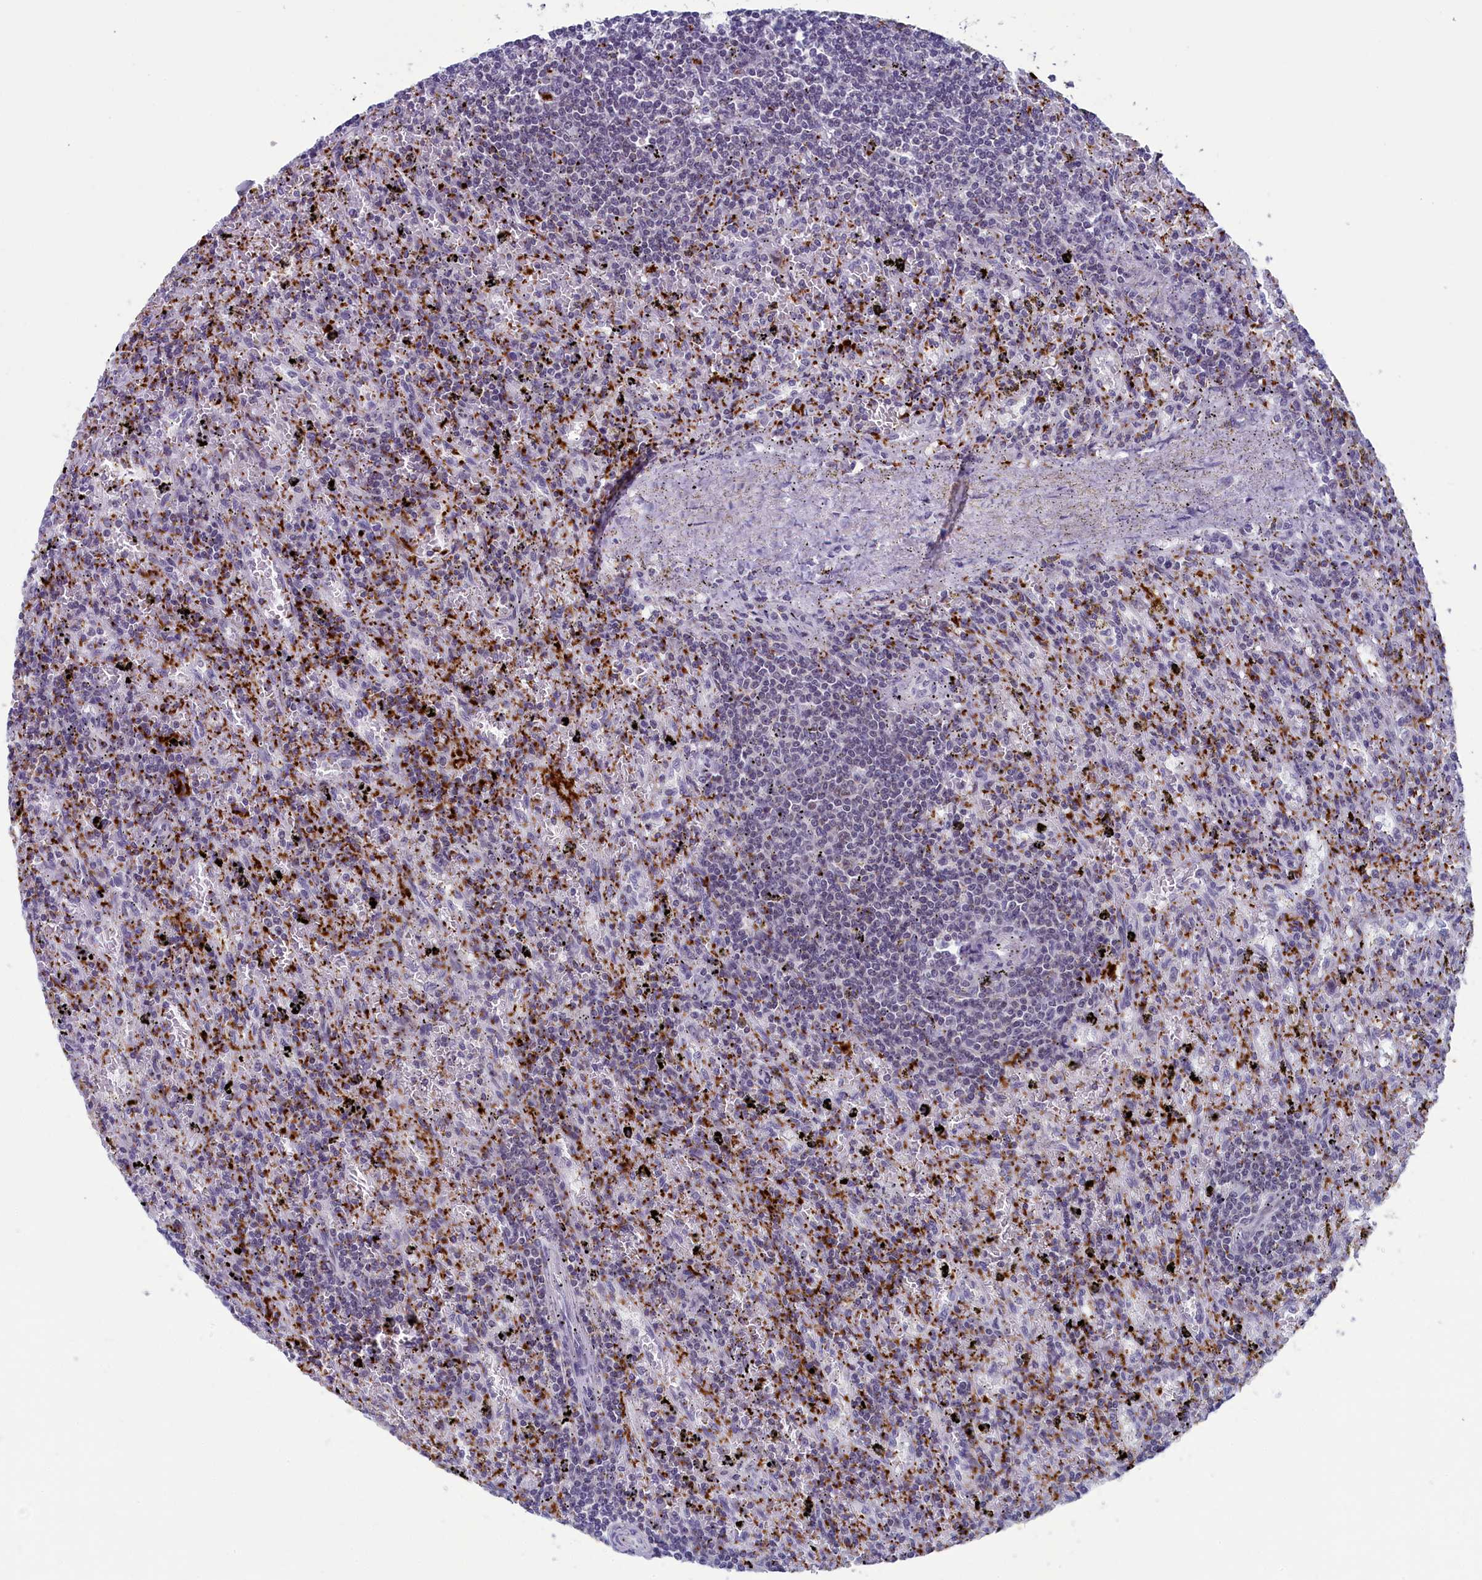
{"staining": {"intensity": "negative", "quantity": "none", "location": "none"}, "tissue": "lymphoma", "cell_type": "Tumor cells", "image_type": "cancer", "snomed": [{"axis": "morphology", "description": "Malignant lymphoma, non-Hodgkin's type, Low grade"}, {"axis": "topography", "description": "Spleen"}], "caption": "The photomicrograph demonstrates no significant positivity in tumor cells of low-grade malignant lymphoma, non-Hodgkin's type.", "gene": "AIFM2", "patient": {"sex": "male", "age": 76}}